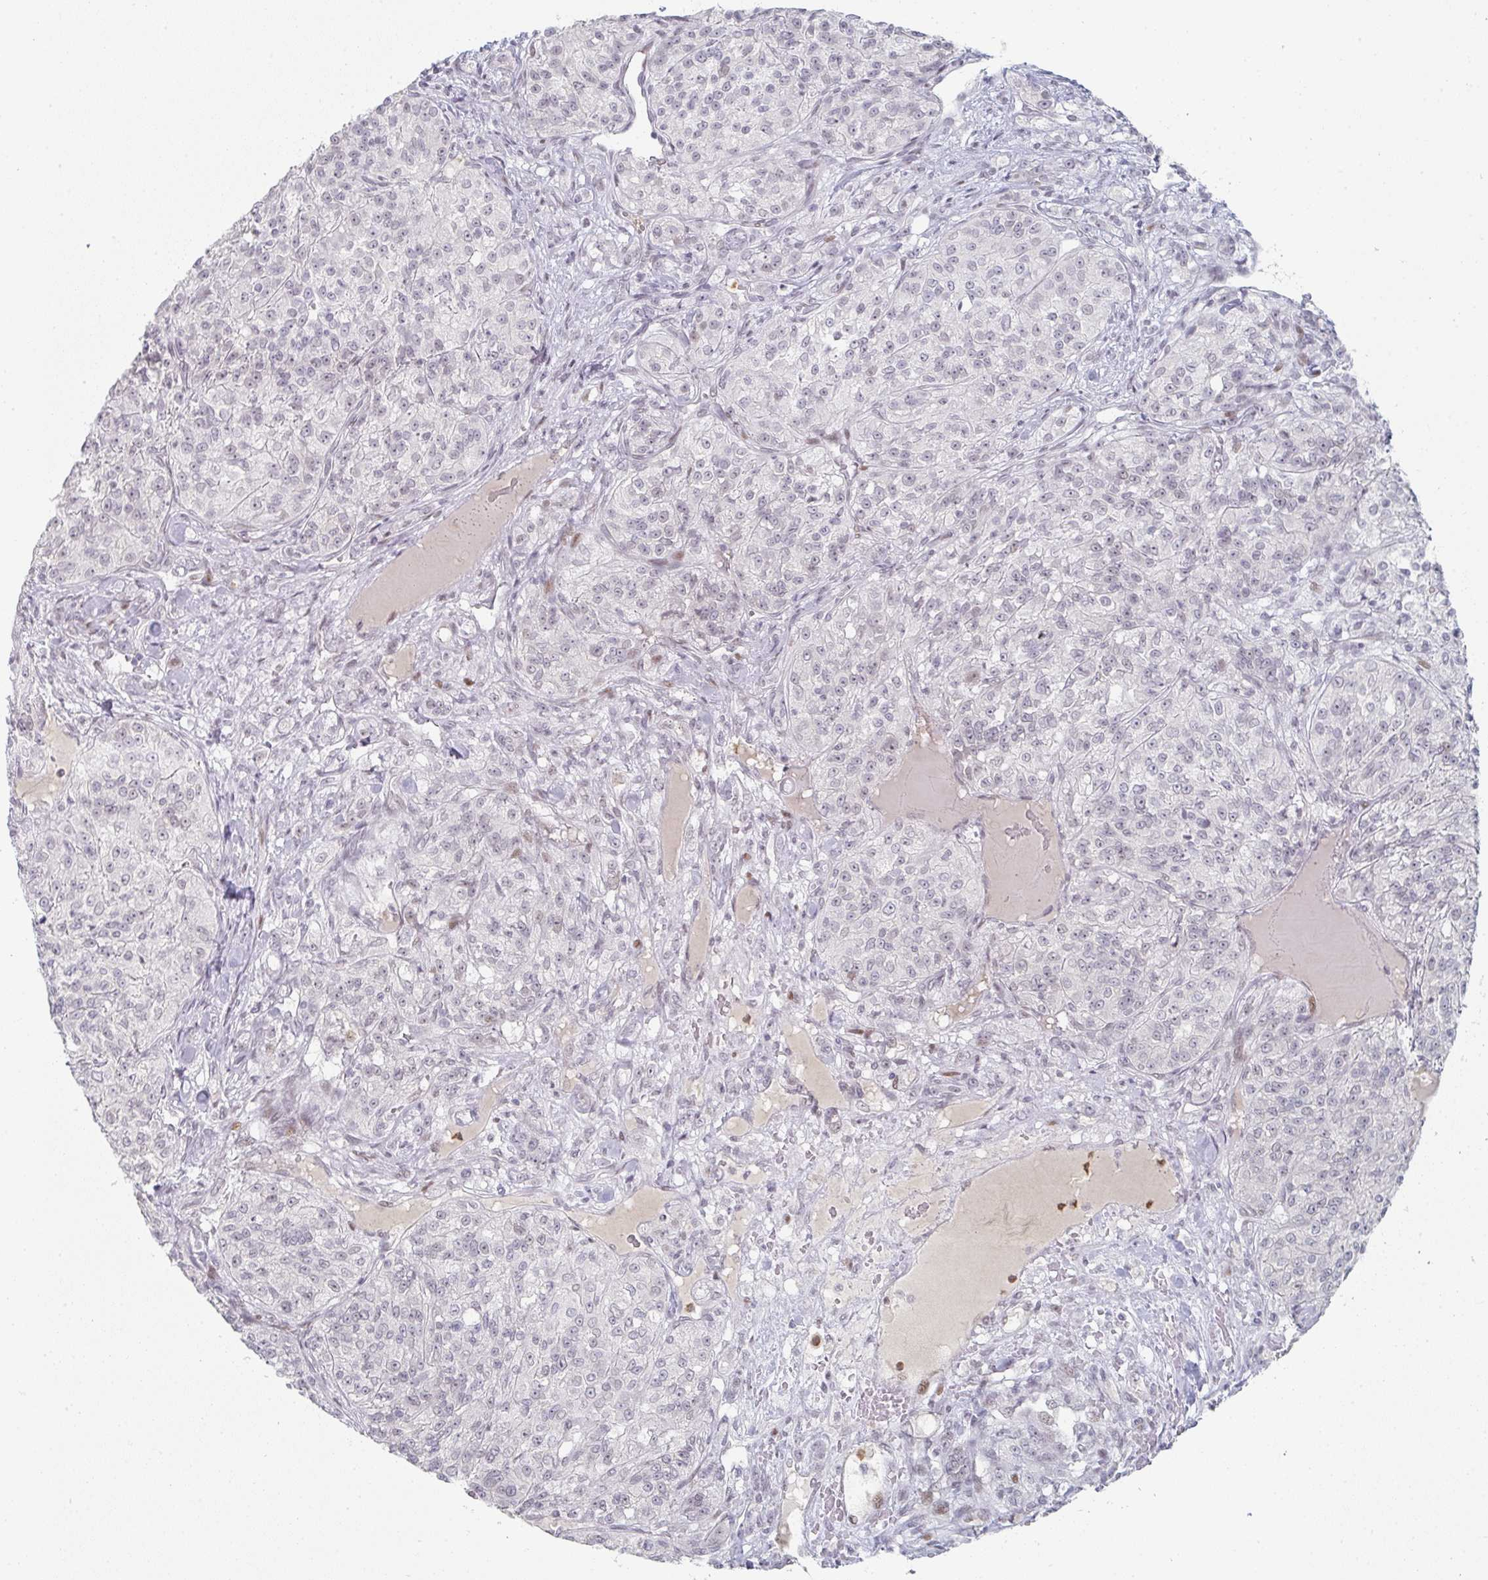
{"staining": {"intensity": "negative", "quantity": "none", "location": "none"}, "tissue": "renal cancer", "cell_type": "Tumor cells", "image_type": "cancer", "snomed": [{"axis": "morphology", "description": "Adenocarcinoma, NOS"}, {"axis": "topography", "description": "Kidney"}], "caption": "Renal adenocarcinoma stained for a protein using immunohistochemistry (IHC) displays no positivity tumor cells.", "gene": "LIN54", "patient": {"sex": "female", "age": 63}}